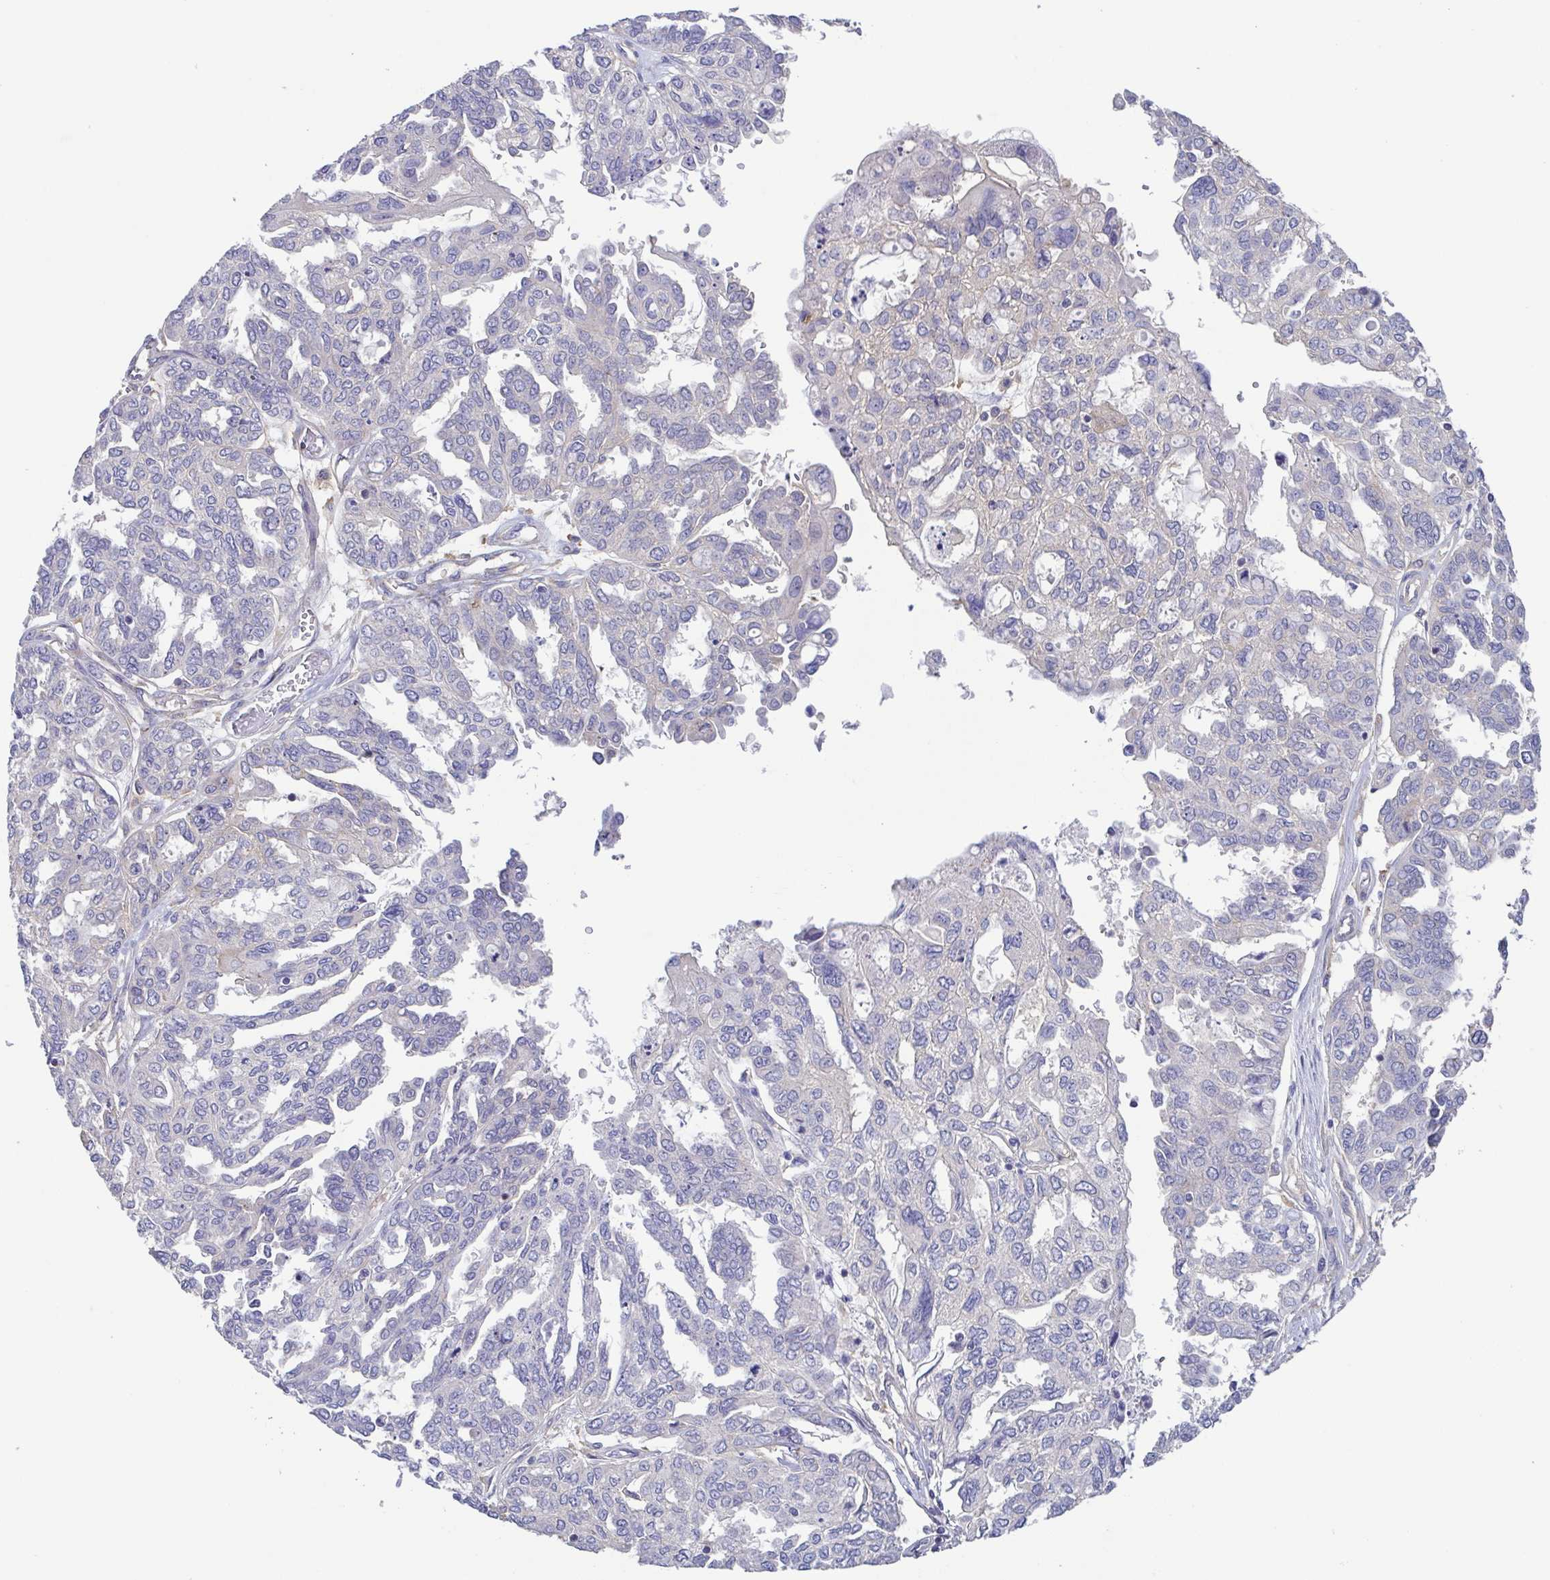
{"staining": {"intensity": "negative", "quantity": "none", "location": "none"}, "tissue": "ovarian cancer", "cell_type": "Tumor cells", "image_type": "cancer", "snomed": [{"axis": "morphology", "description": "Cystadenocarcinoma, serous, NOS"}, {"axis": "topography", "description": "Ovary"}], "caption": "Tumor cells are negative for brown protein staining in ovarian serous cystadenocarcinoma.", "gene": "UBE2Q1", "patient": {"sex": "female", "age": 53}}